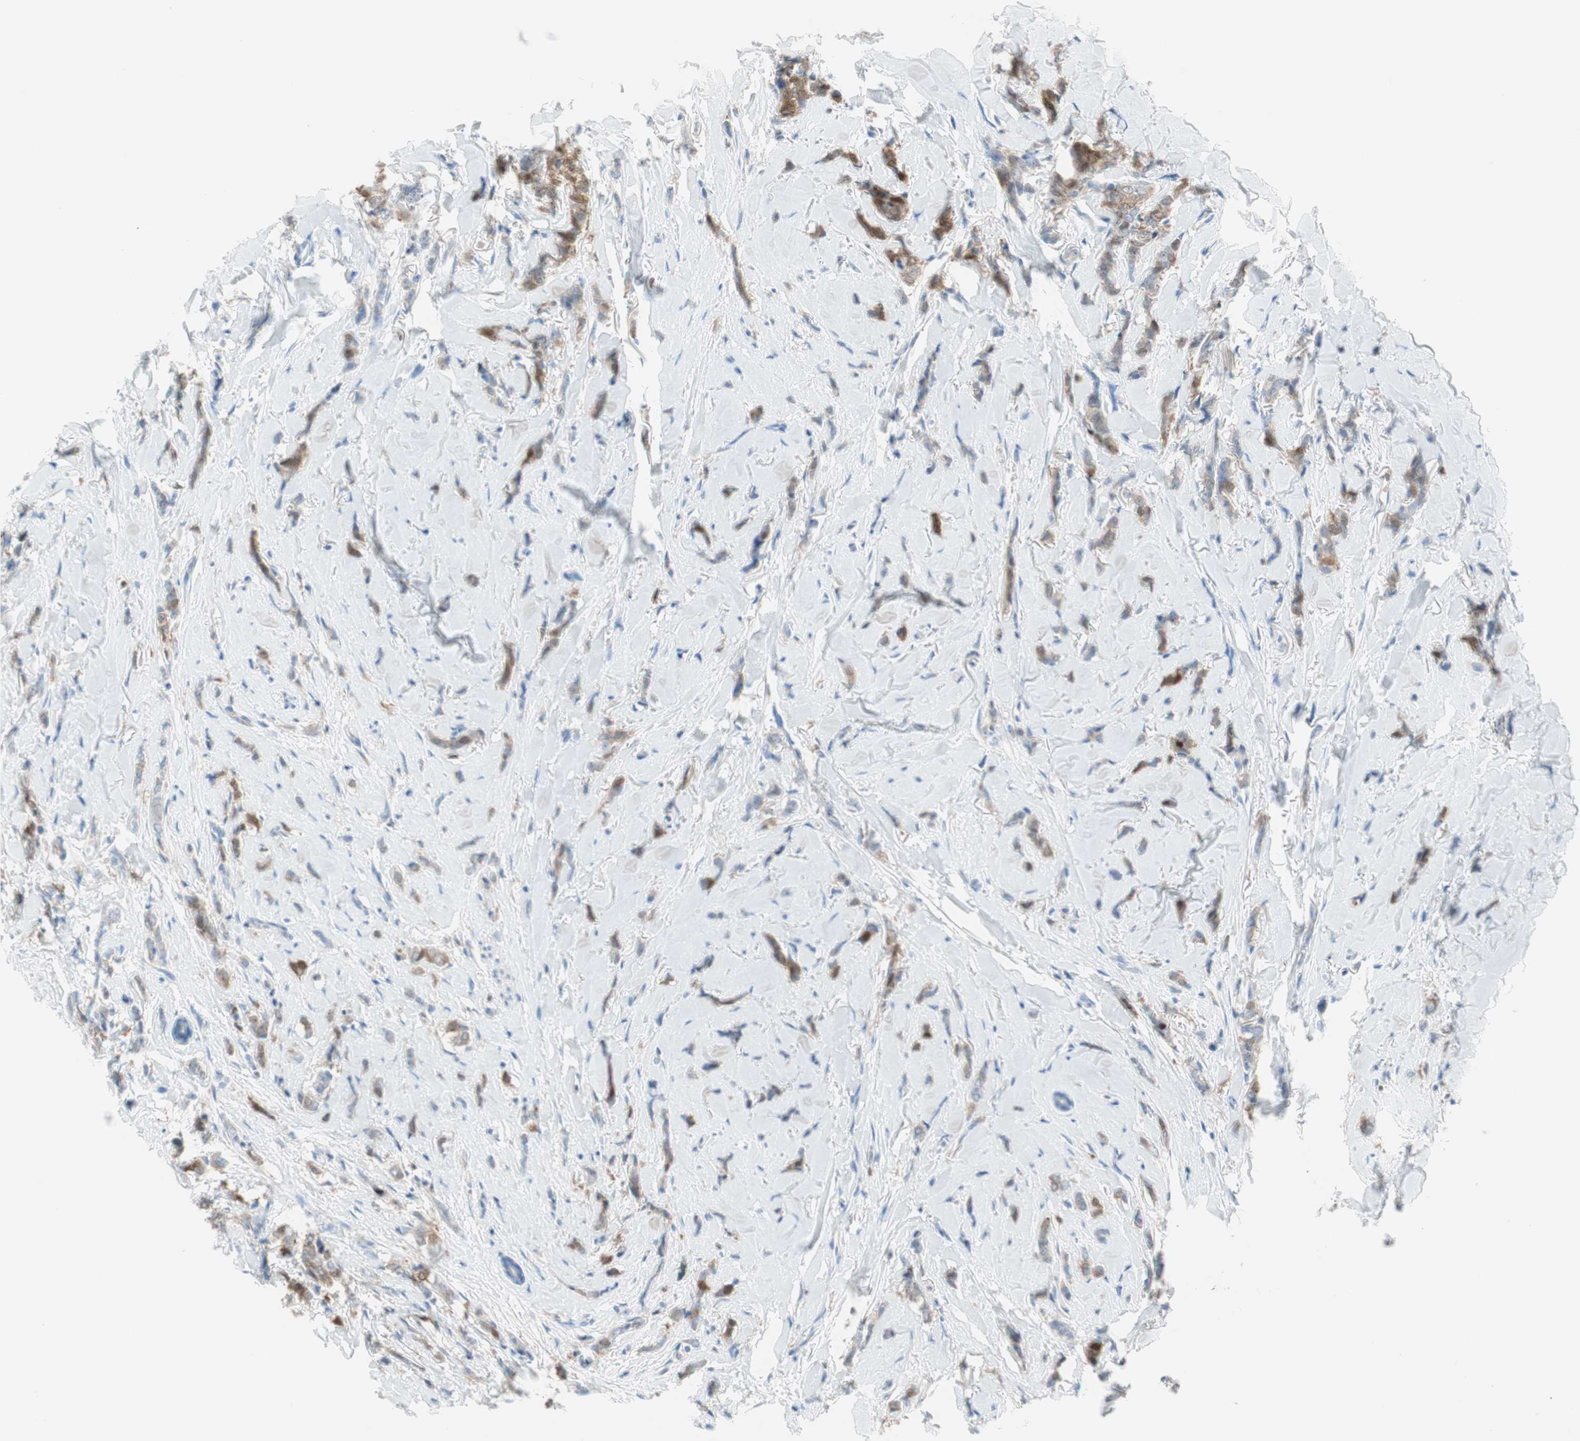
{"staining": {"intensity": "moderate", "quantity": ">75%", "location": "cytoplasmic/membranous"}, "tissue": "breast cancer", "cell_type": "Tumor cells", "image_type": "cancer", "snomed": [{"axis": "morphology", "description": "Lobular carcinoma"}, {"axis": "topography", "description": "Skin"}, {"axis": "topography", "description": "Breast"}], "caption": "IHC (DAB (3,3'-diaminobenzidine)) staining of human breast cancer reveals moderate cytoplasmic/membranous protein staining in approximately >75% of tumor cells.", "gene": "GLUL", "patient": {"sex": "female", "age": 46}}